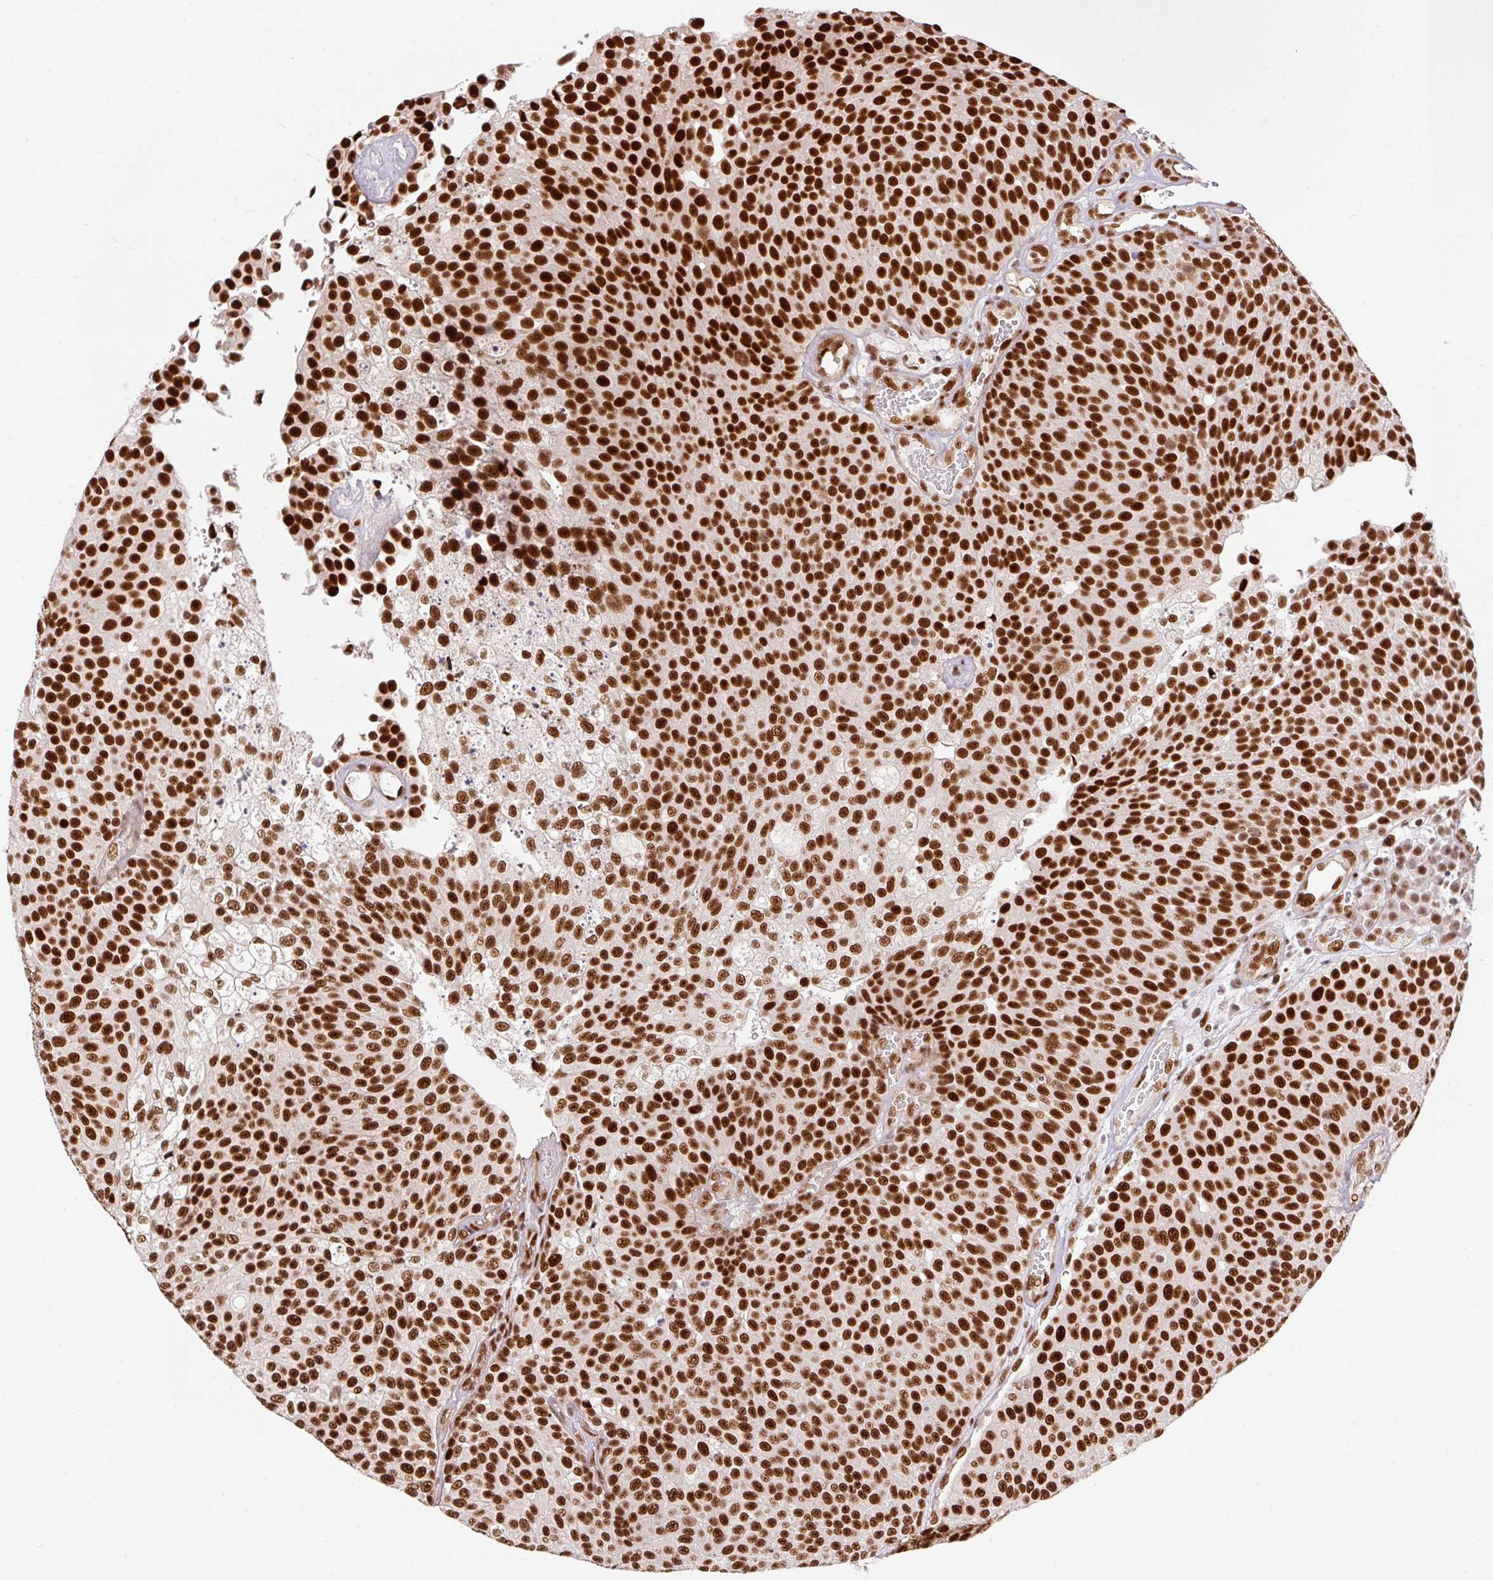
{"staining": {"intensity": "strong", "quantity": ">75%", "location": "nuclear"}, "tissue": "urothelial cancer", "cell_type": "Tumor cells", "image_type": "cancer", "snomed": [{"axis": "morphology", "description": "Urothelial carcinoma, Low grade"}, {"axis": "topography", "description": "Urinary bladder"}], "caption": "Urothelial cancer was stained to show a protein in brown. There is high levels of strong nuclear positivity in about >75% of tumor cells.", "gene": "MECOM", "patient": {"sex": "female", "age": 79}}